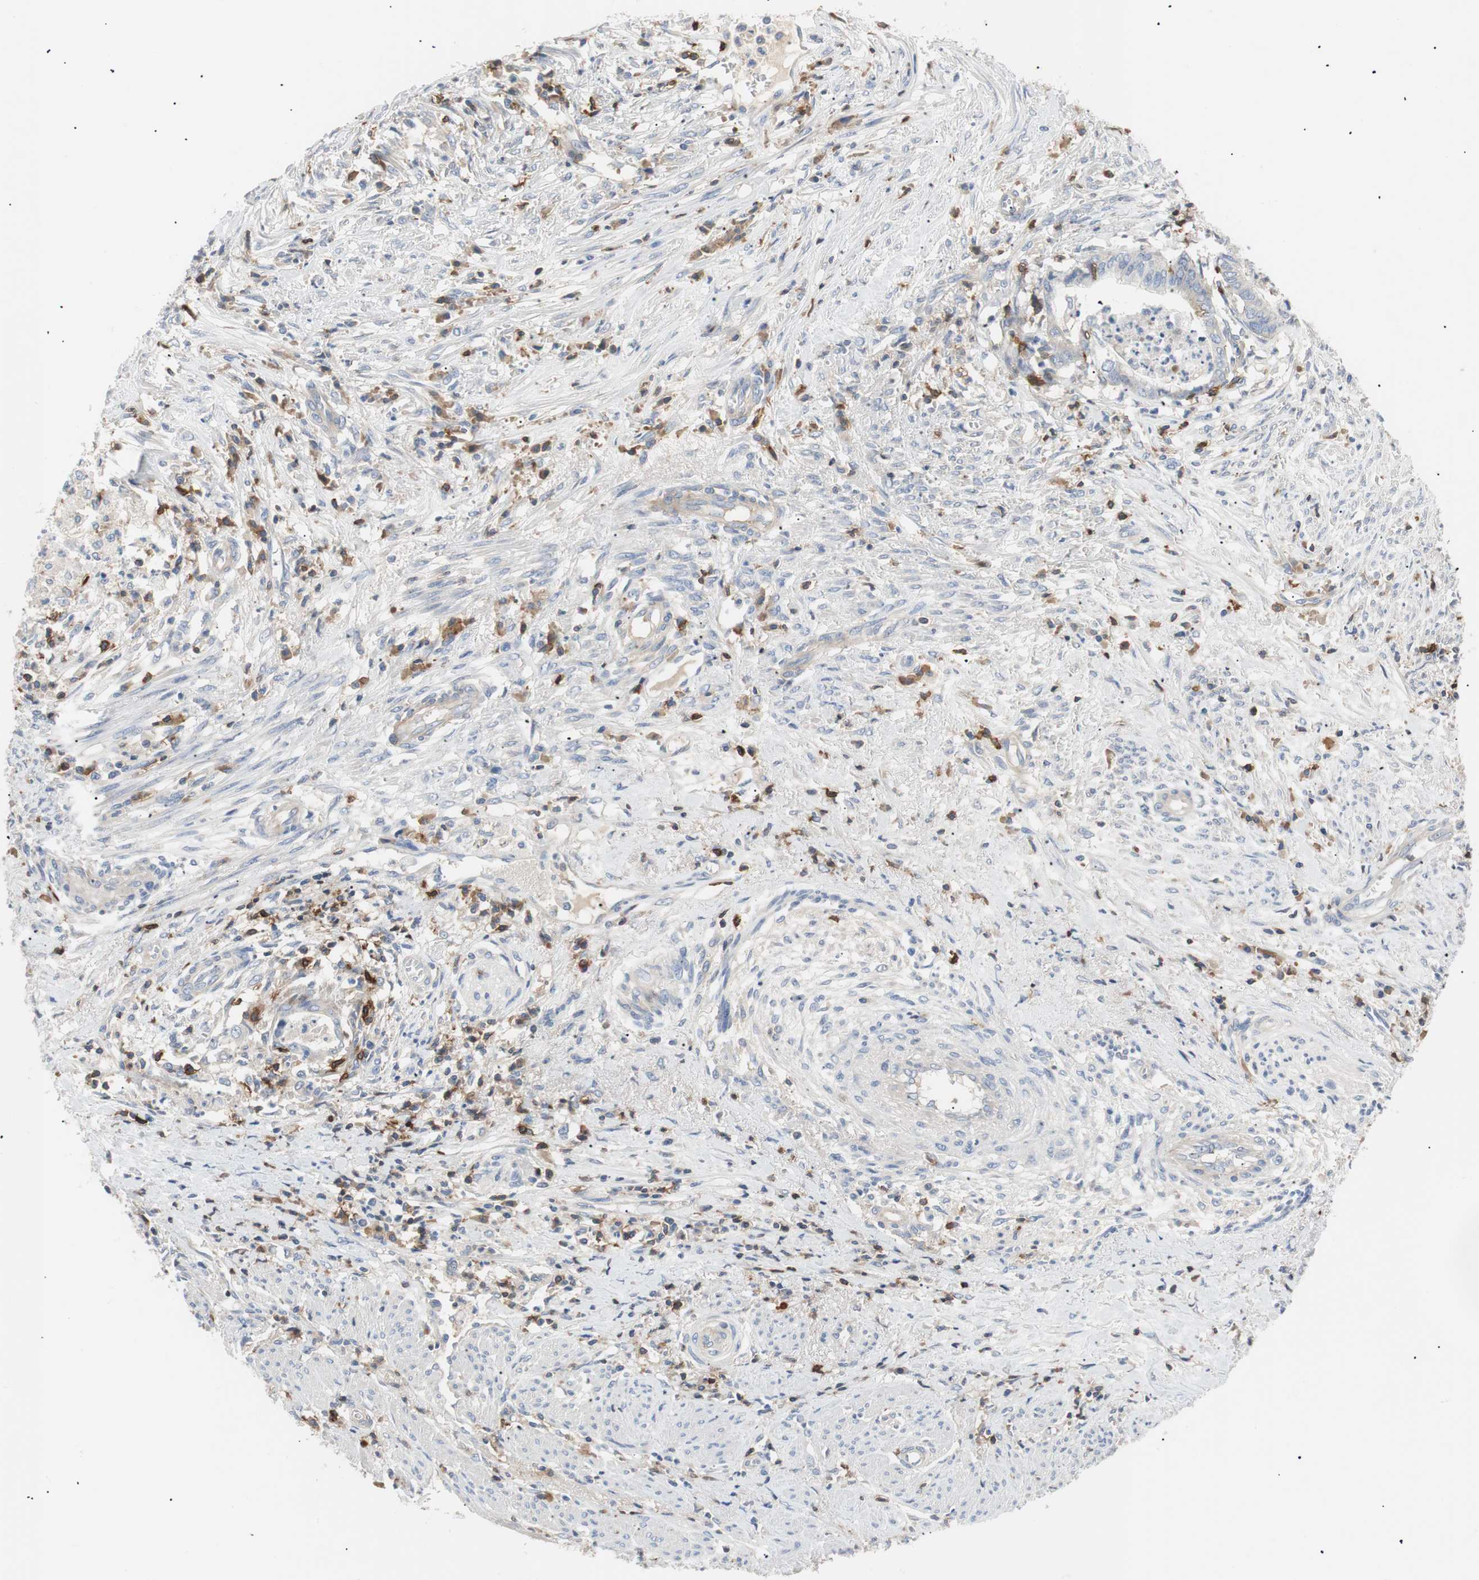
{"staining": {"intensity": "moderate", "quantity": "<25%", "location": "cytoplasmic/membranous"}, "tissue": "endometrial cancer", "cell_type": "Tumor cells", "image_type": "cancer", "snomed": [{"axis": "morphology", "description": "Necrosis, NOS"}, {"axis": "morphology", "description": "Adenocarcinoma, NOS"}, {"axis": "topography", "description": "Endometrium"}], "caption": "DAB immunohistochemical staining of endometrial cancer (adenocarcinoma) shows moderate cytoplasmic/membranous protein staining in about <25% of tumor cells.", "gene": "TNFRSF18", "patient": {"sex": "female", "age": 79}}